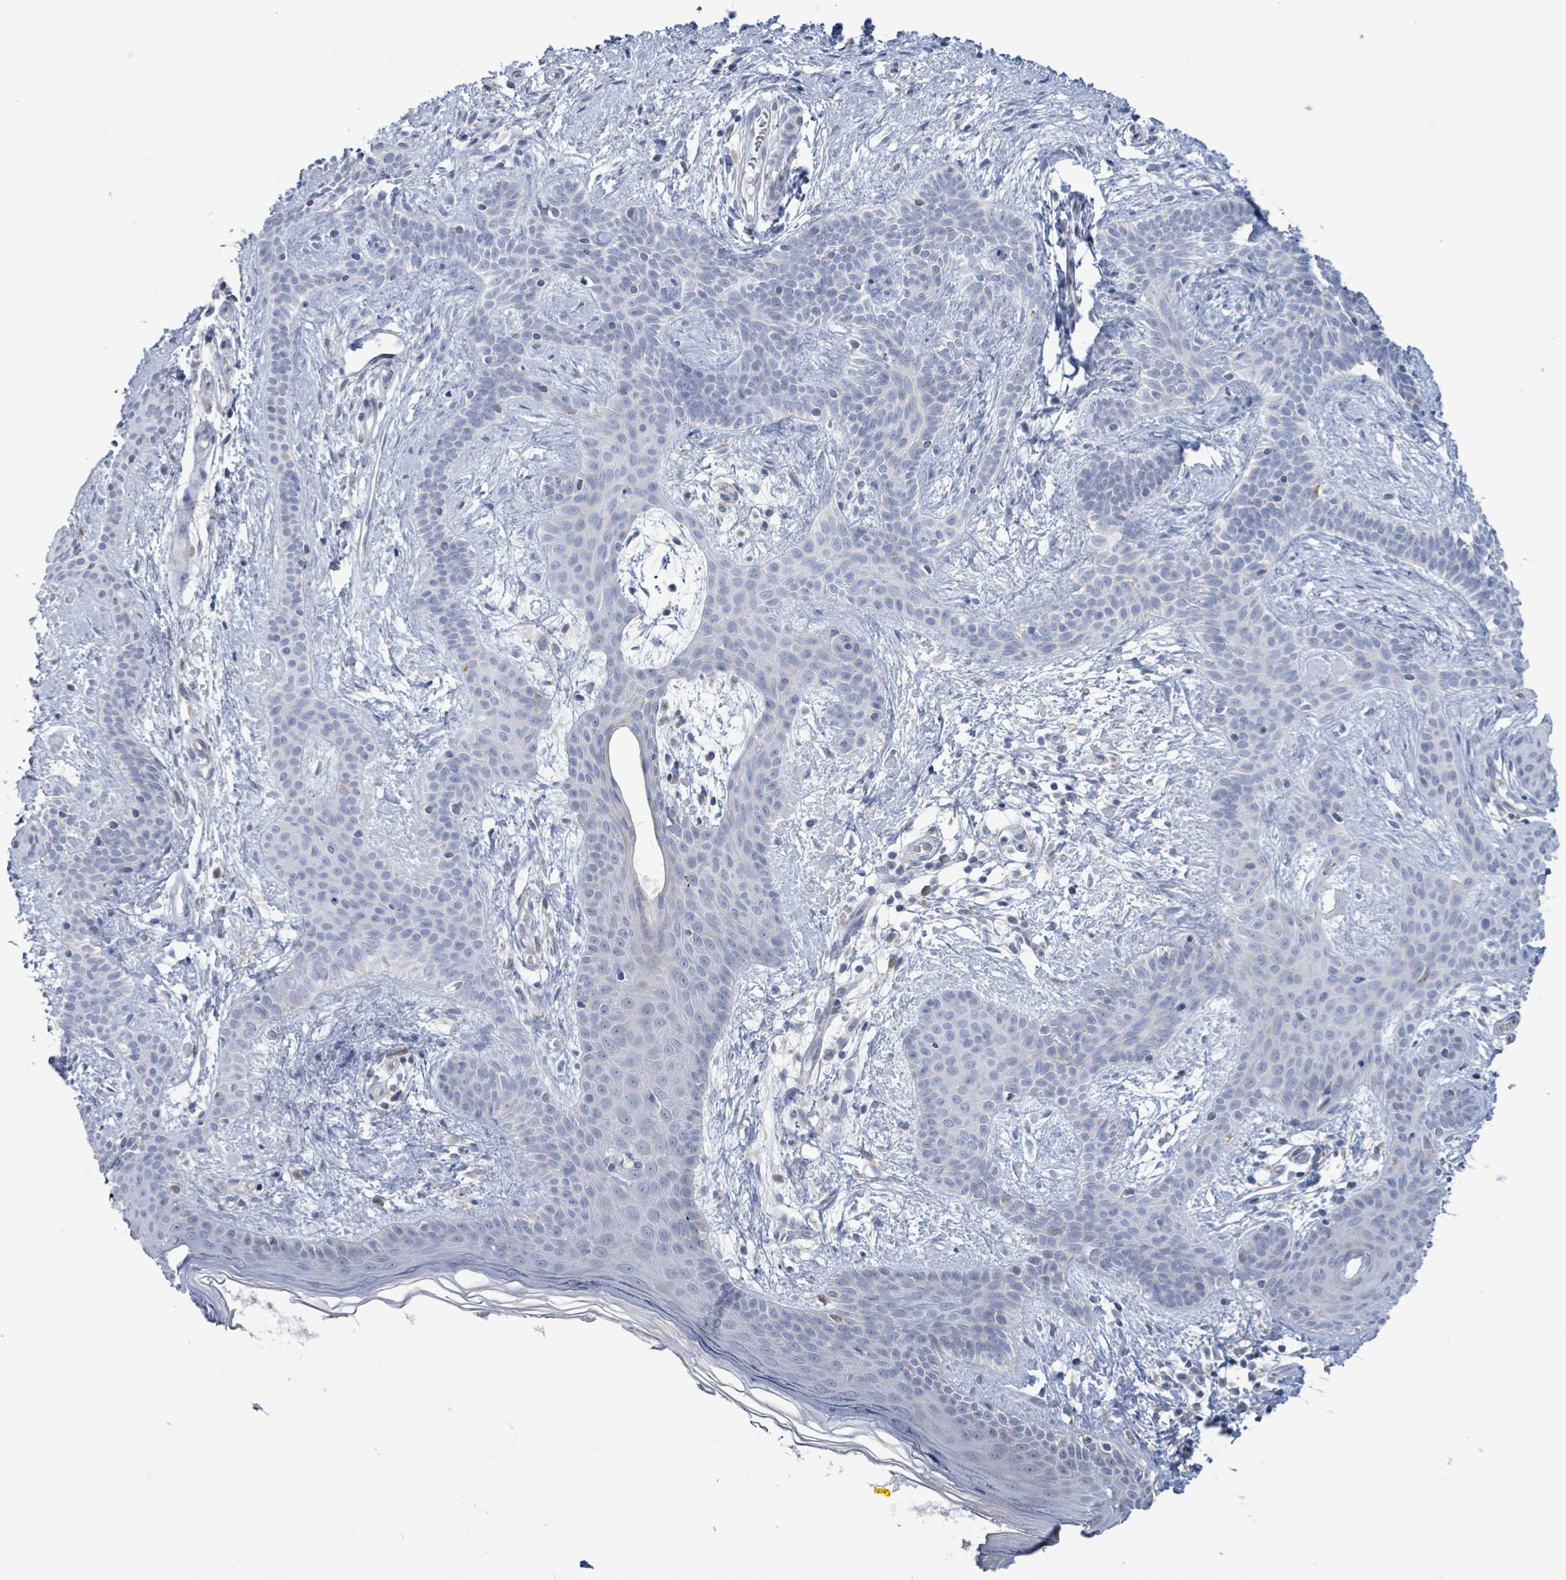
{"staining": {"intensity": "negative", "quantity": "none", "location": "none"}, "tissue": "skin cancer", "cell_type": "Tumor cells", "image_type": "cancer", "snomed": [{"axis": "morphology", "description": "Basal cell carcinoma"}, {"axis": "topography", "description": "Skin"}], "caption": "The histopathology image shows no significant staining in tumor cells of skin basal cell carcinoma.", "gene": "AKR1C4", "patient": {"sex": "male", "age": 78}}